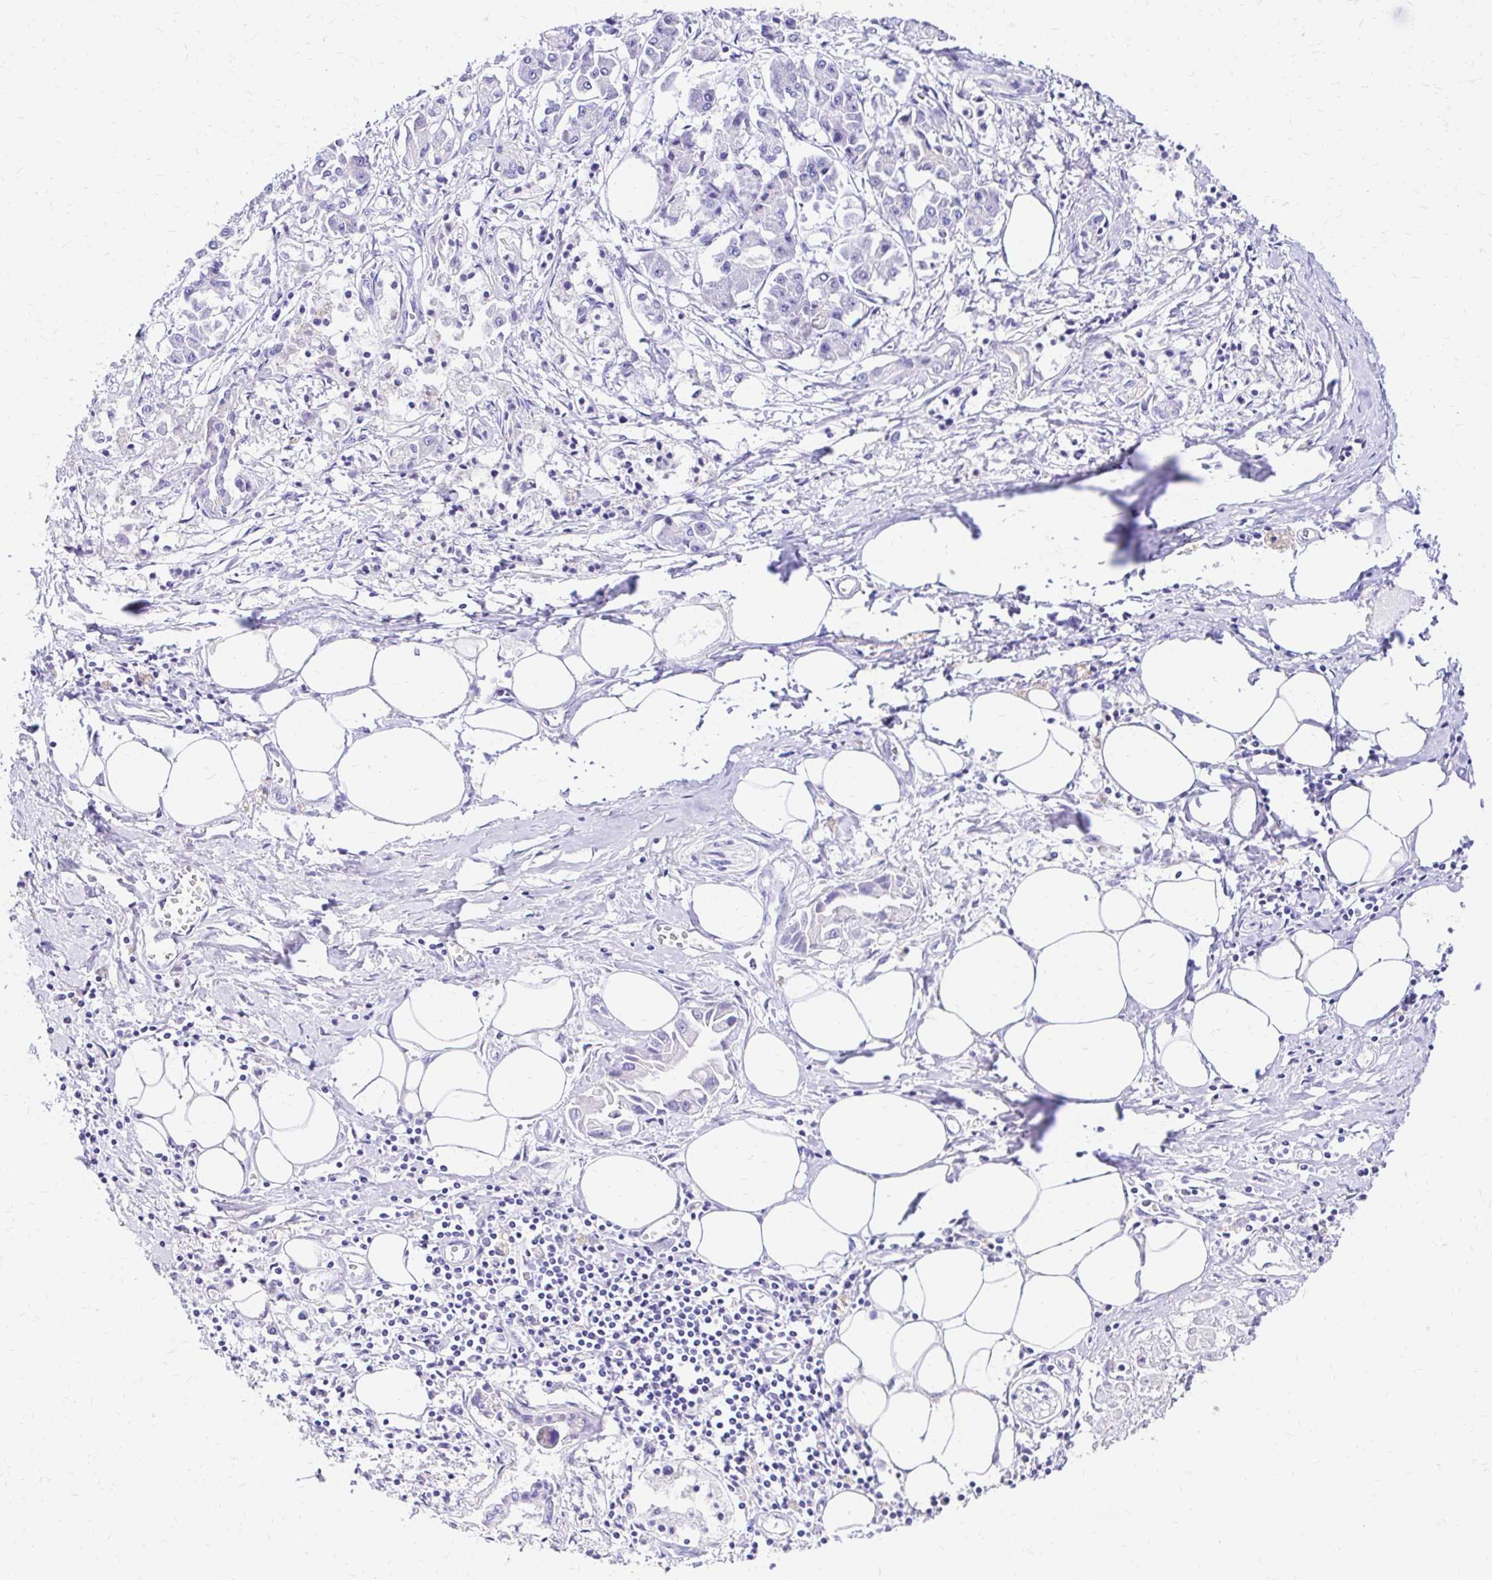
{"staining": {"intensity": "negative", "quantity": "none", "location": "none"}, "tissue": "pancreatic cancer", "cell_type": "Tumor cells", "image_type": "cancer", "snomed": [{"axis": "morphology", "description": "Adenocarcinoma, NOS"}, {"axis": "topography", "description": "Pancreas"}], "caption": "Human adenocarcinoma (pancreatic) stained for a protein using immunohistochemistry reveals no expression in tumor cells.", "gene": "S100G", "patient": {"sex": "male", "age": 84}}